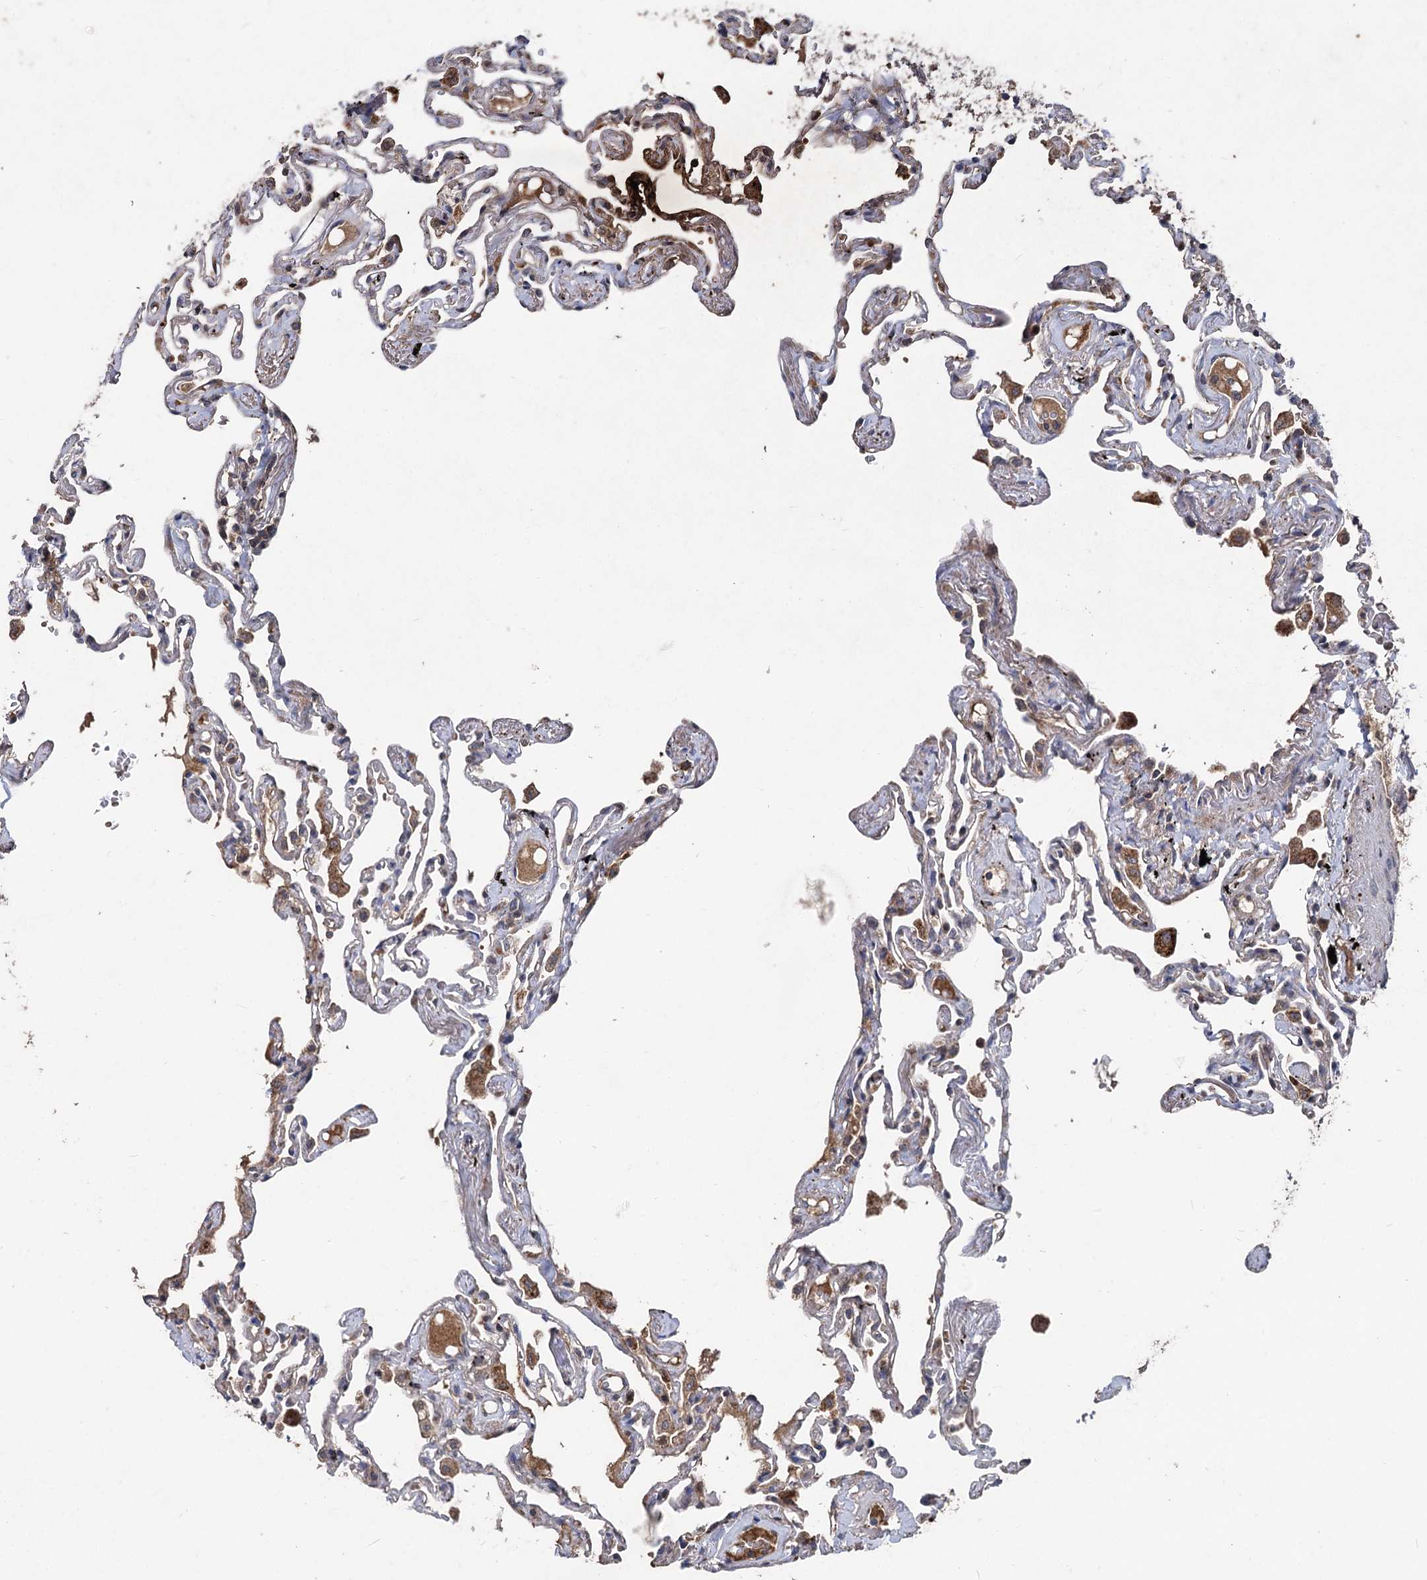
{"staining": {"intensity": "weak", "quantity": "25%-75%", "location": "cytoplasmic/membranous"}, "tissue": "lung", "cell_type": "Alveolar cells", "image_type": "normal", "snomed": [{"axis": "morphology", "description": "Normal tissue, NOS"}, {"axis": "topography", "description": "Lung"}], "caption": "DAB immunohistochemical staining of benign human lung demonstrates weak cytoplasmic/membranous protein positivity in about 25%-75% of alveolar cells. (Stains: DAB (3,3'-diaminobenzidine) in brown, nuclei in blue, Microscopy: brightfield microscopy at high magnification).", "gene": "BCL2L2", "patient": {"sex": "female", "age": 67}}